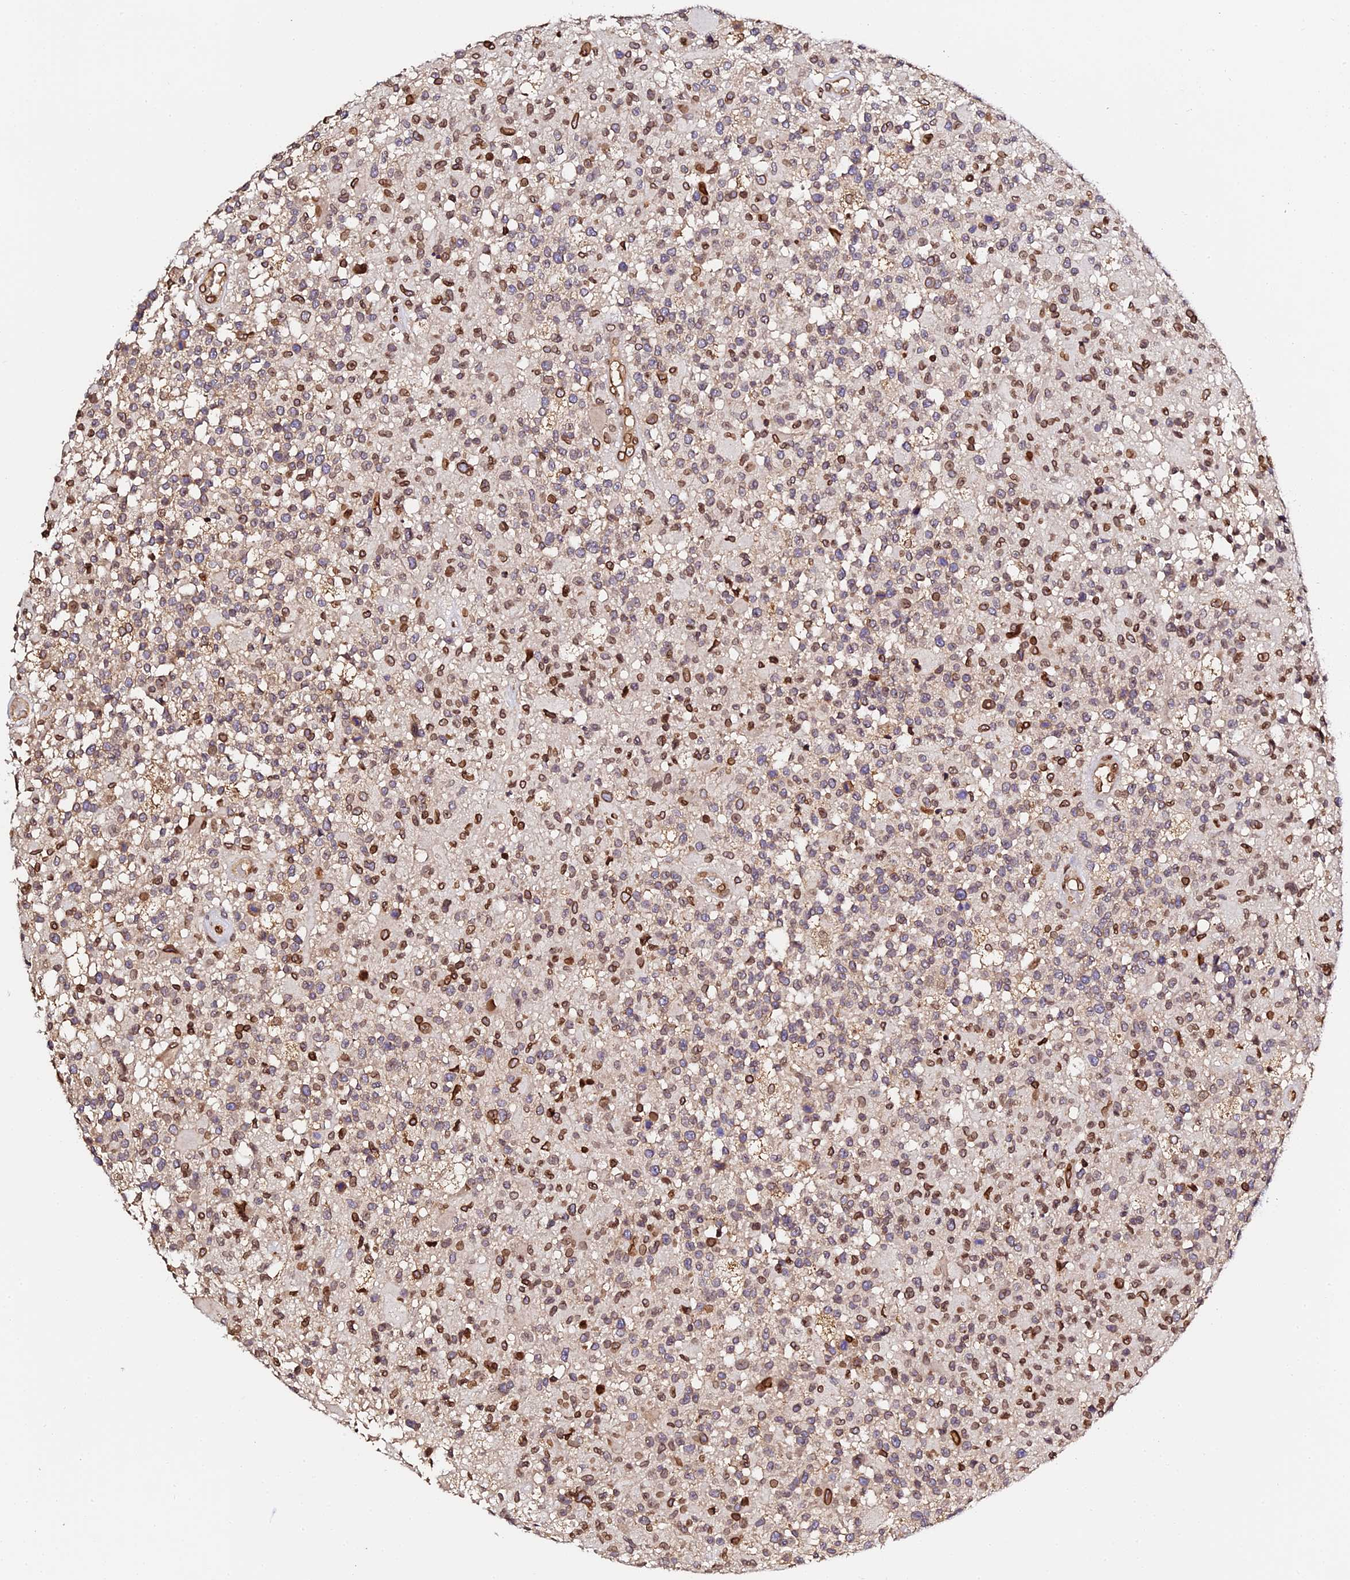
{"staining": {"intensity": "strong", "quantity": "25%-75%", "location": "cytoplasmic/membranous,nuclear"}, "tissue": "glioma", "cell_type": "Tumor cells", "image_type": "cancer", "snomed": [{"axis": "morphology", "description": "Glioma, malignant, High grade"}, {"axis": "morphology", "description": "Glioblastoma, NOS"}, {"axis": "topography", "description": "Brain"}], "caption": "Immunohistochemical staining of malignant glioma (high-grade) demonstrates high levels of strong cytoplasmic/membranous and nuclear positivity in about 25%-75% of tumor cells. (IHC, brightfield microscopy, high magnification).", "gene": "ANAPC5", "patient": {"sex": "male", "age": 60}}